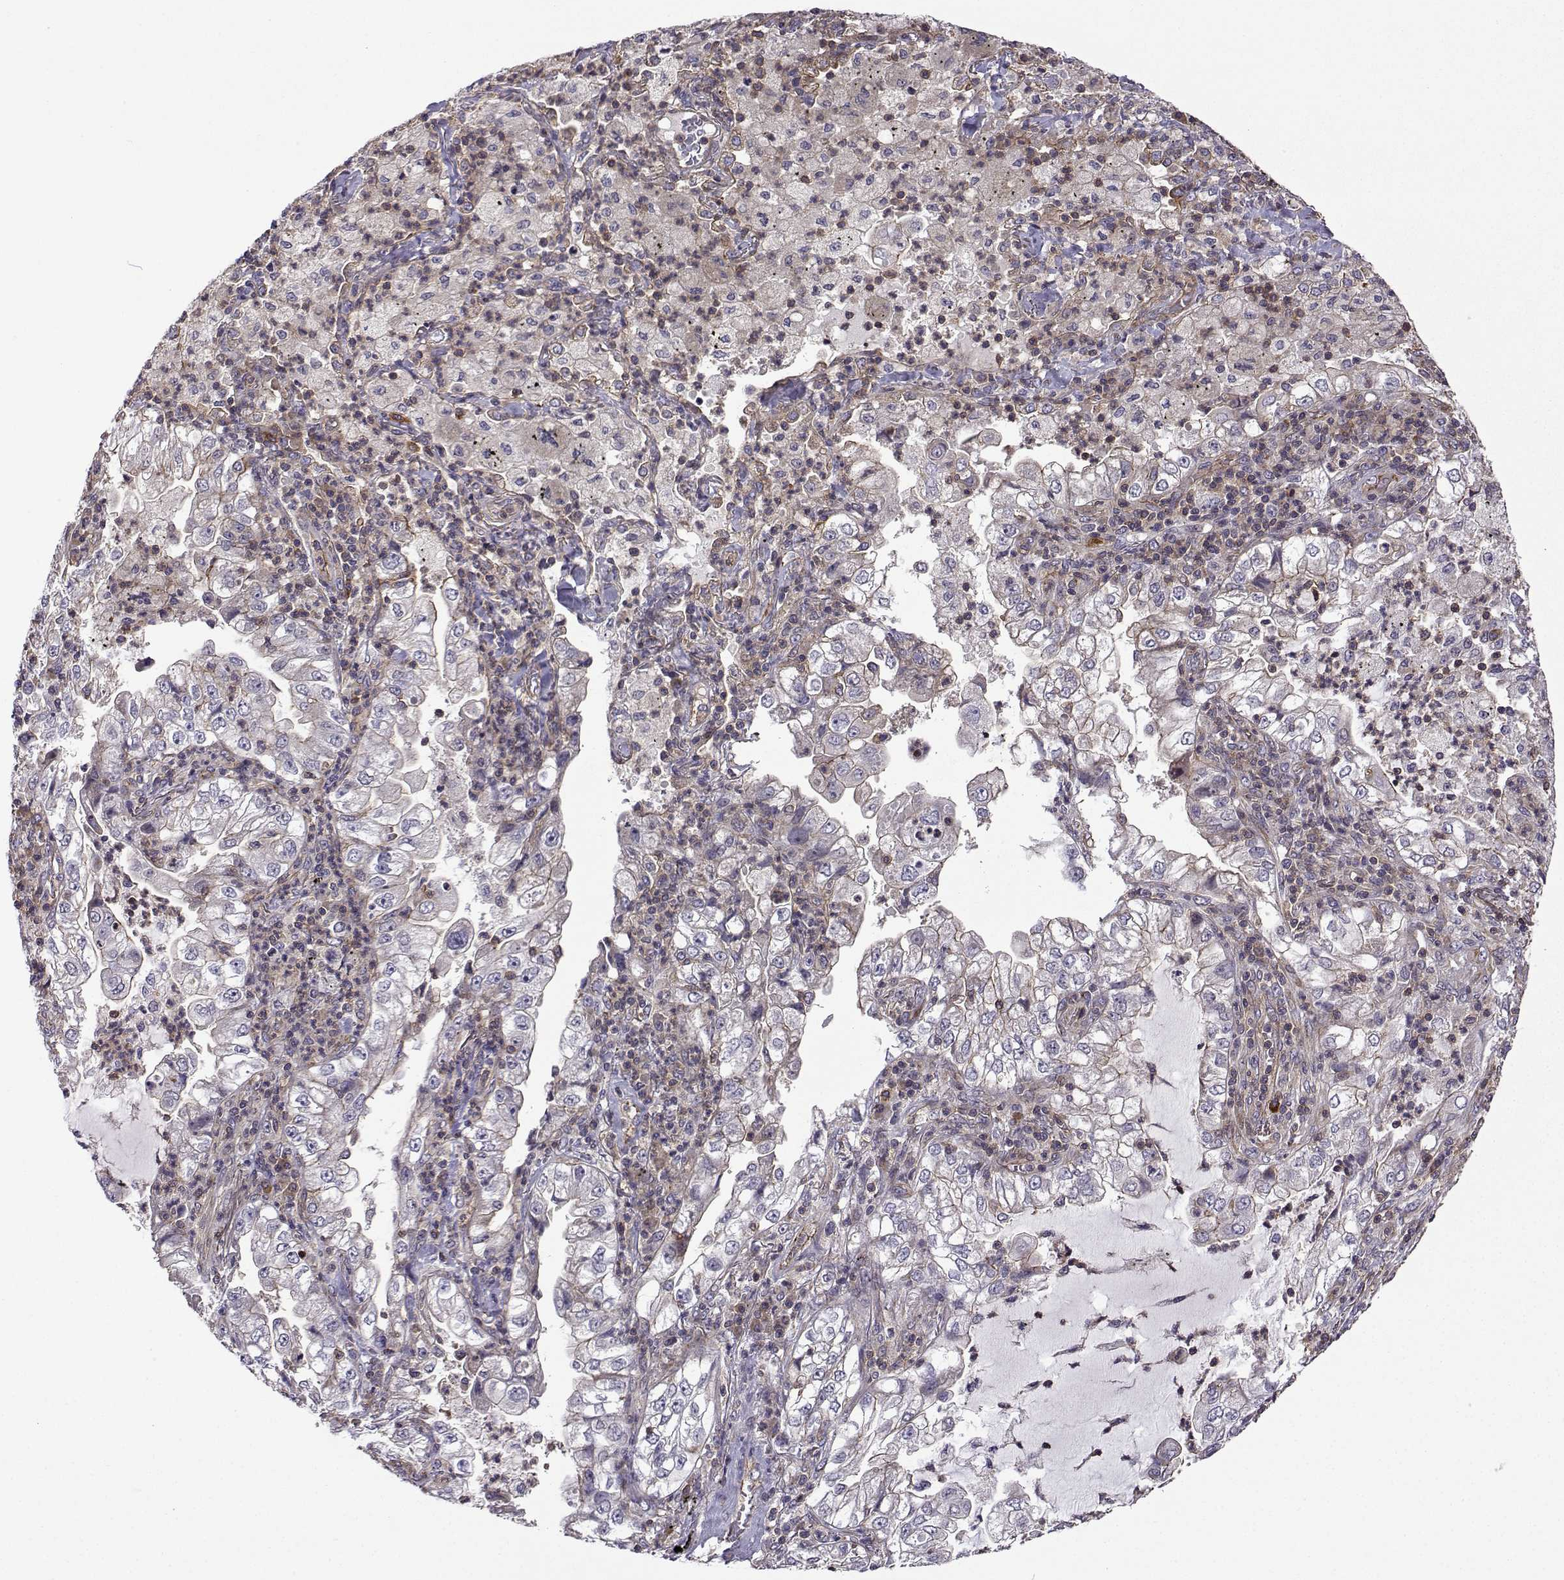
{"staining": {"intensity": "moderate", "quantity": "<25%", "location": "cytoplasmic/membranous"}, "tissue": "lung cancer", "cell_type": "Tumor cells", "image_type": "cancer", "snomed": [{"axis": "morphology", "description": "Adenocarcinoma, NOS"}, {"axis": "topography", "description": "Lung"}], "caption": "High-power microscopy captured an immunohistochemistry histopathology image of lung cancer, revealing moderate cytoplasmic/membranous expression in approximately <25% of tumor cells. (DAB (3,3'-diaminobenzidine) = brown stain, brightfield microscopy at high magnification).", "gene": "ITGB8", "patient": {"sex": "female", "age": 73}}